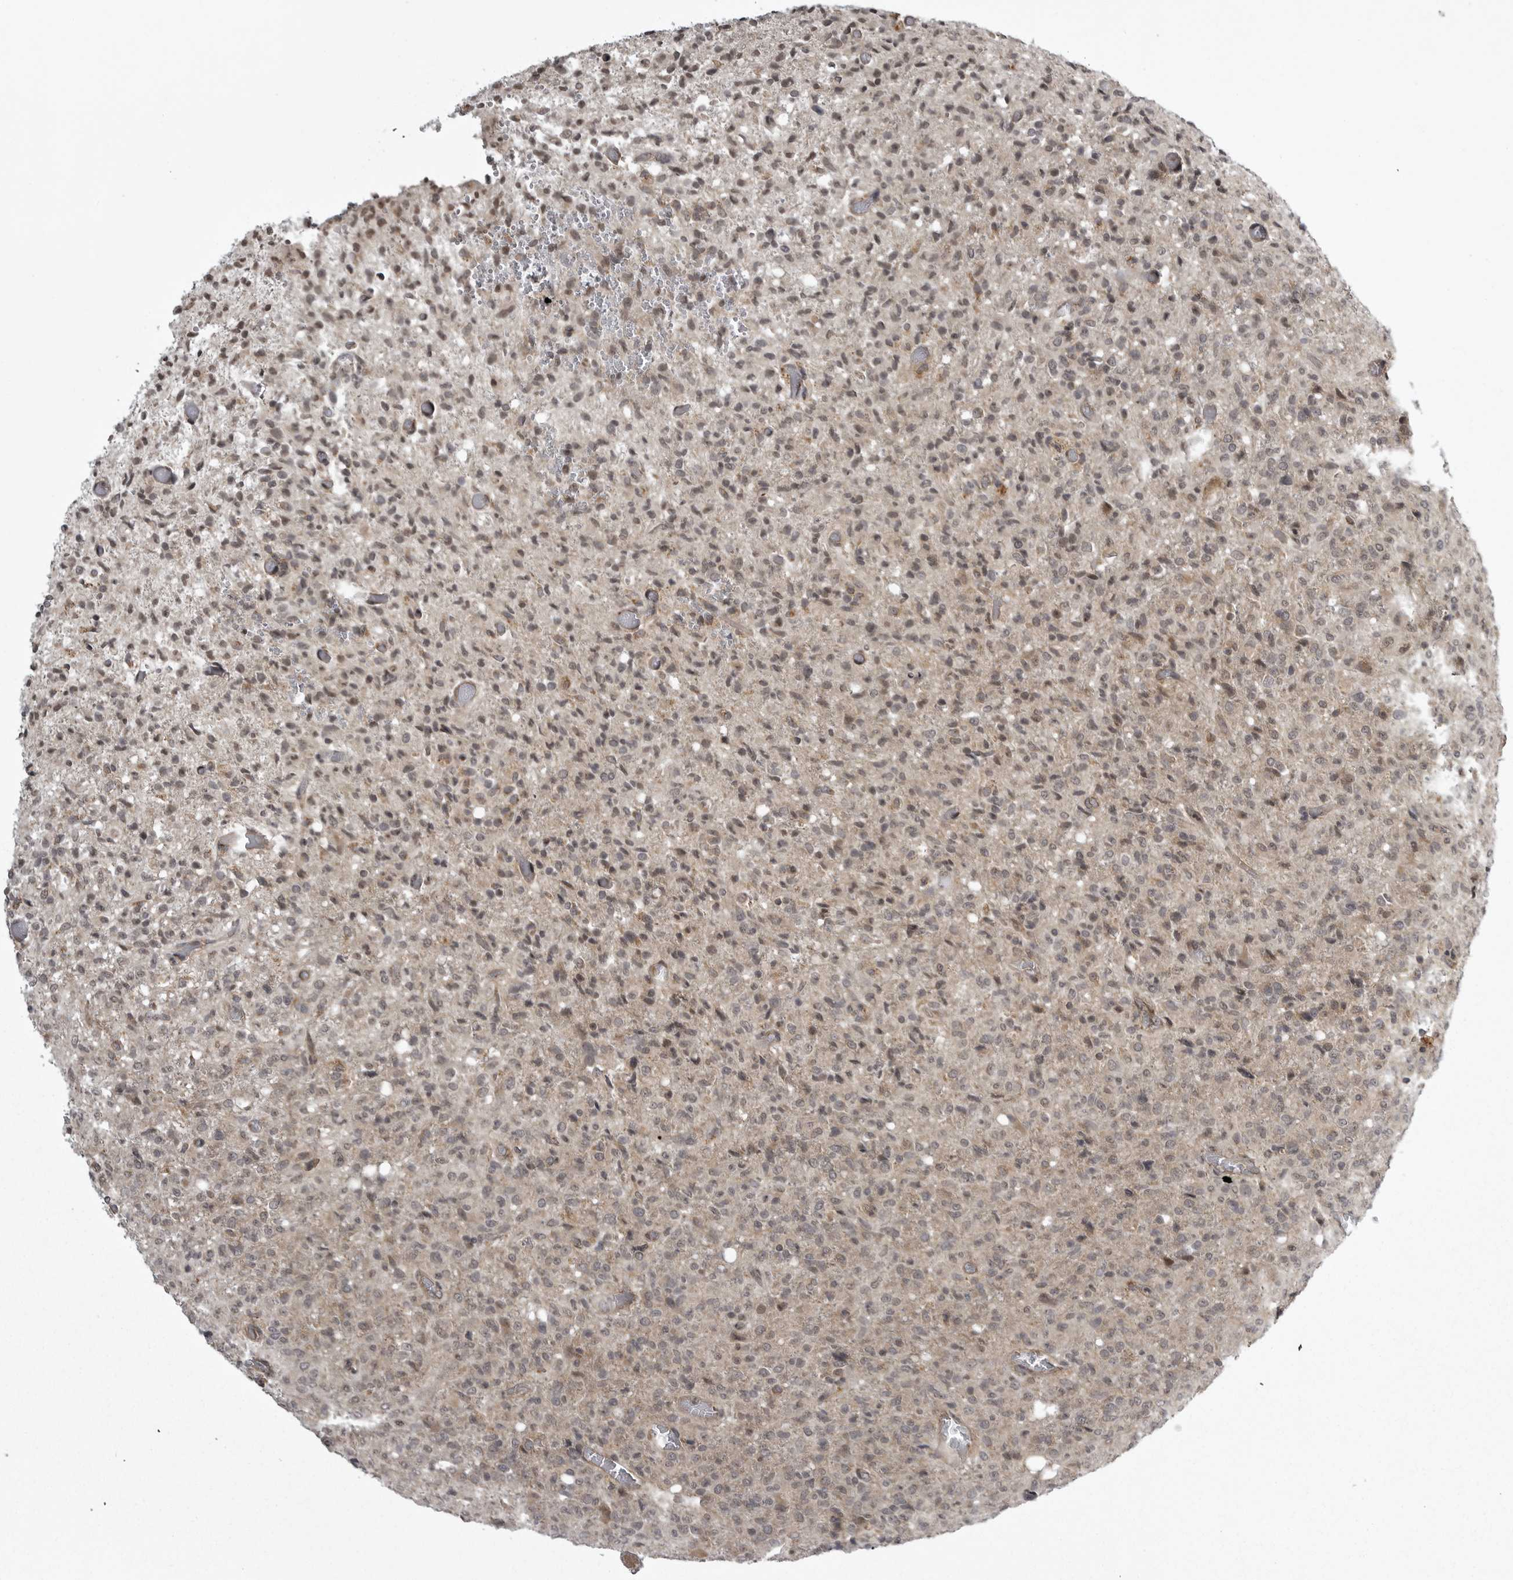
{"staining": {"intensity": "weak", "quantity": ">75%", "location": "nuclear"}, "tissue": "glioma", "cell_type": "Tumor cells", "image_type": "cancer", "snomed": [{"axis": "morphology", "description": "Glioma, malignant, High grade"}, {"axis": "topography", "description": "Brain"}], "caption": "A brown stain highlights weak nuclear expression of a protein in human malignant high-grade glioma tumor cells.", "gene": "SNX16", "patient": {"sex": "female", "age": 57}}